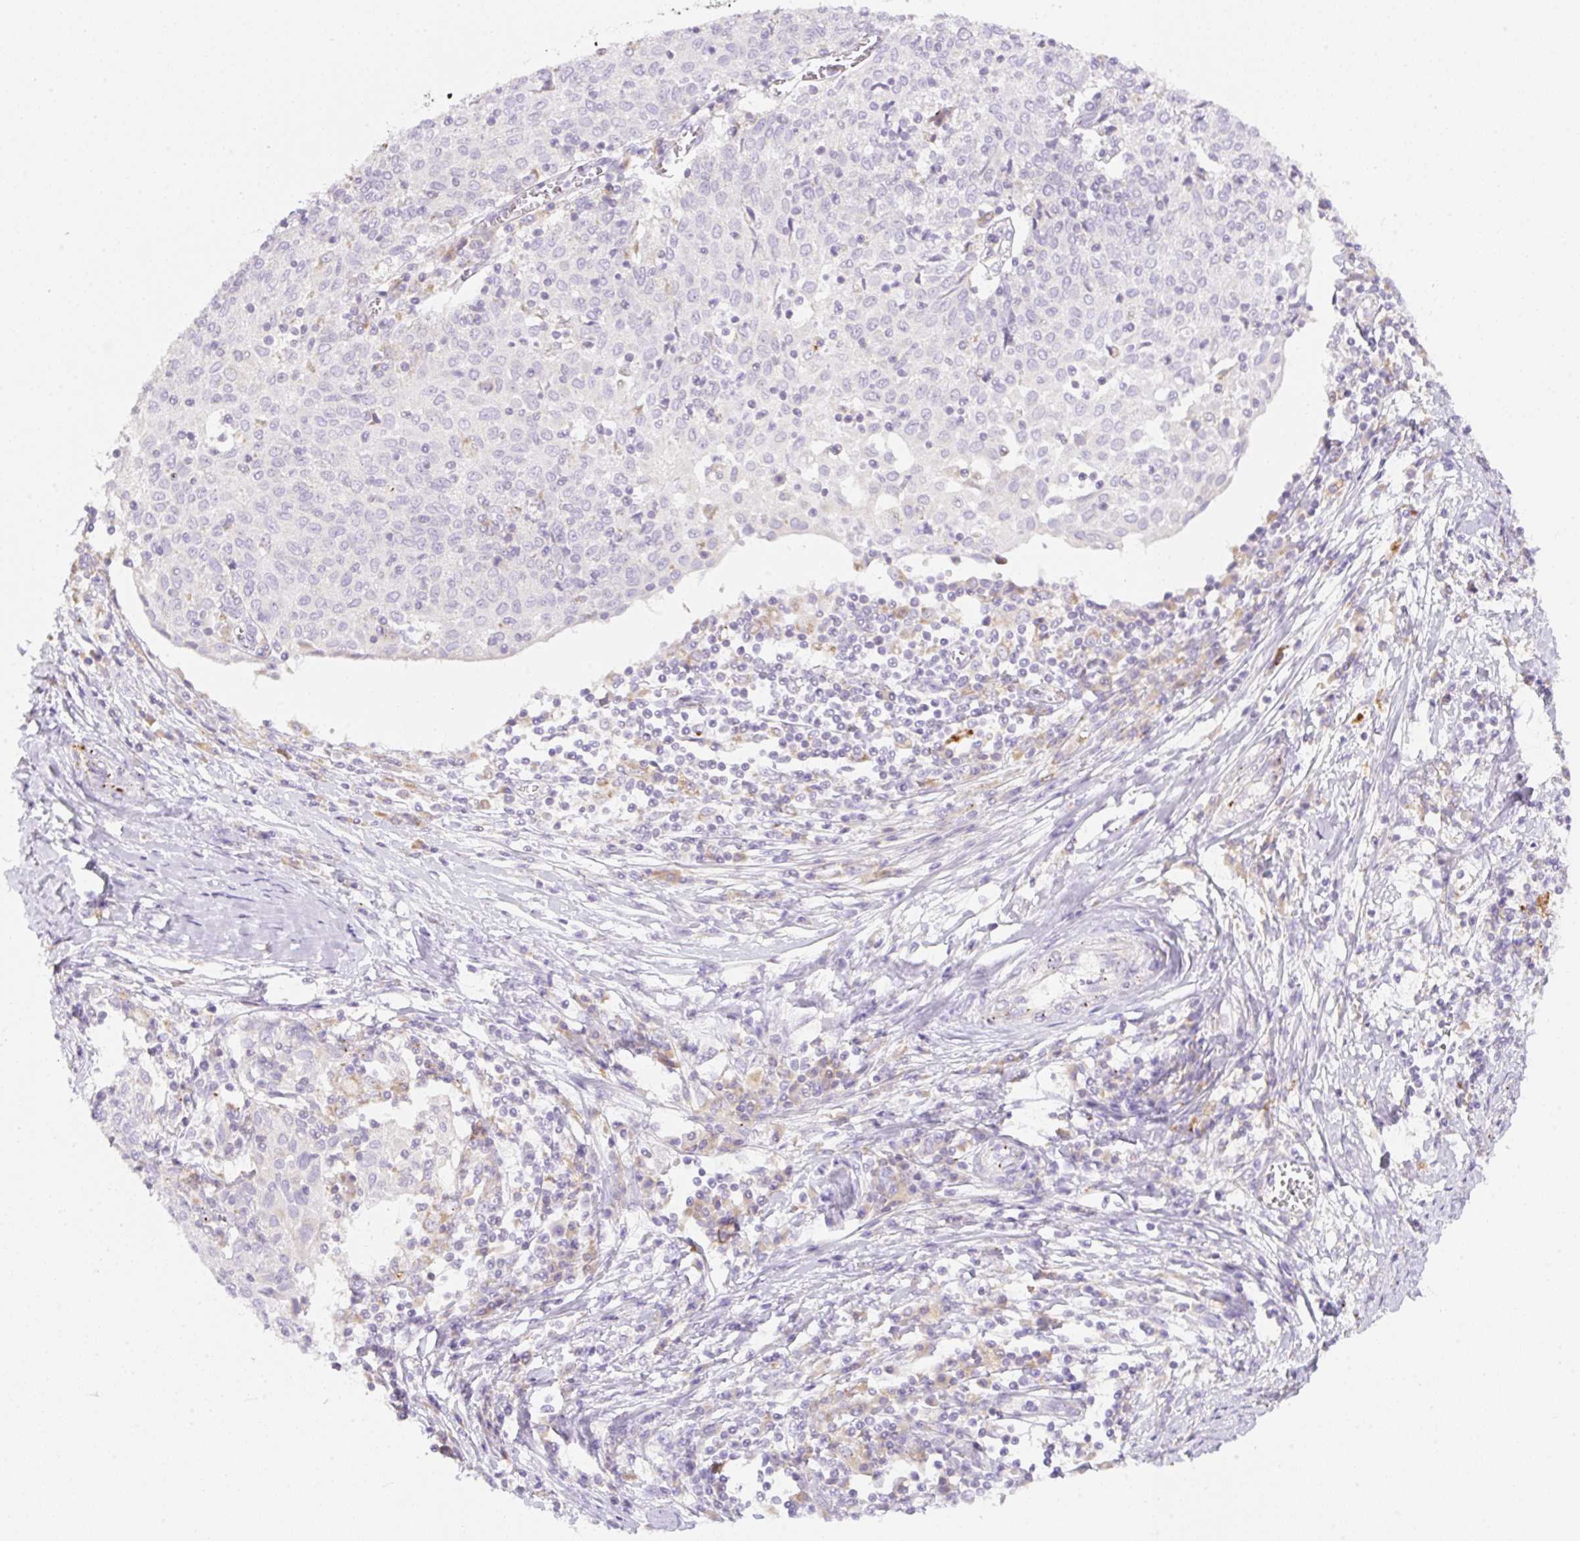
{"staining": {"intensity": "negative", "quantity": "none", "location": "none"}, "tissue": "cervical cancer", "cell_type": "Tumor cells", "image_type": "cancer", "snomed": [{"axis": "morphology", "description": "Squamous cell carcinoma, NOS"}, {"axis": "topography", "description": "Cervix"}], "caption": "Immunohistochemical staining of squamous cell carcinoma (cervical) exhibits no significant positivity in tumor cells.", "gene": "CLEC3A", "patient": {"sex": "female", "age": 52}}